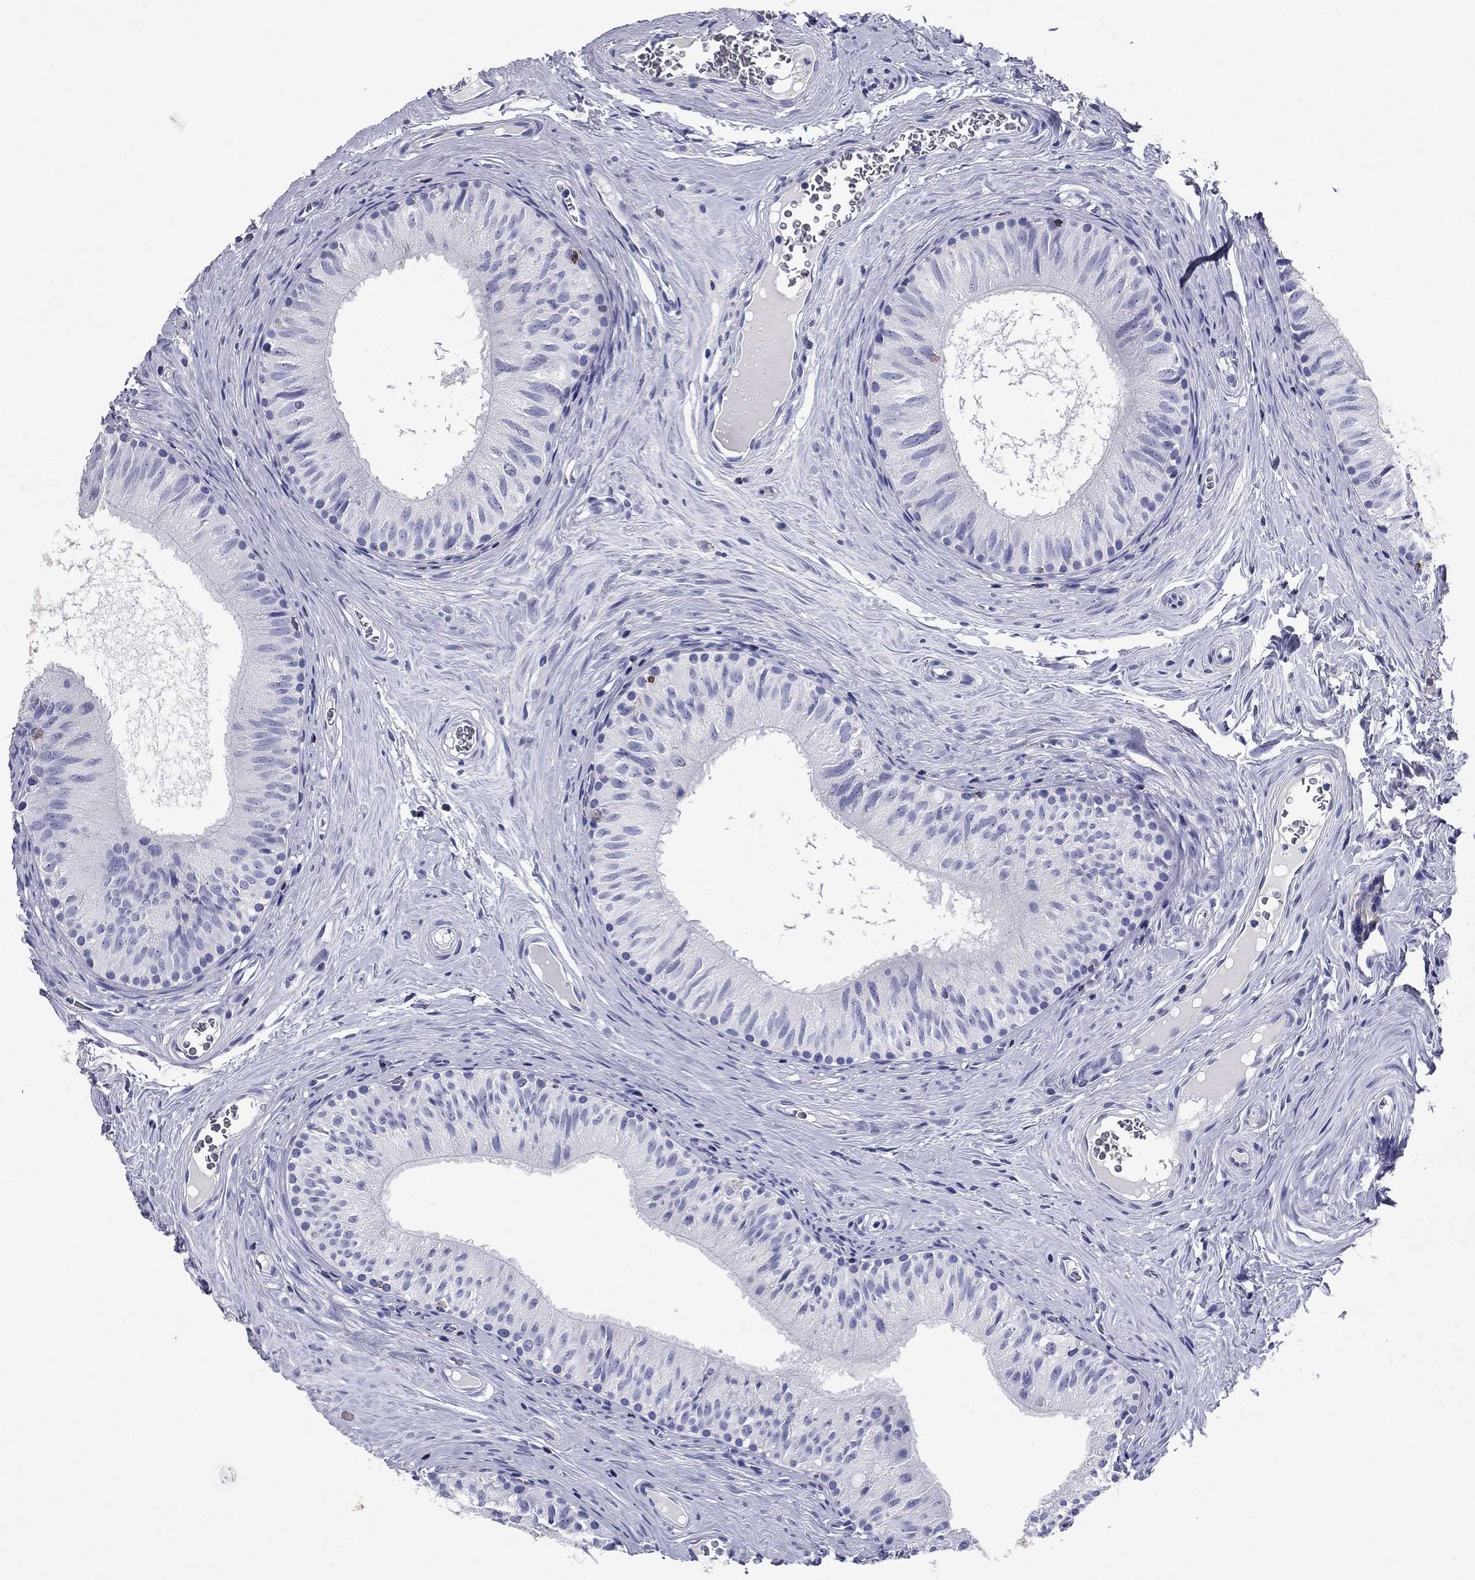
{"staining": {"intensity": "negative", "quantity": "none", "location": "none"}, "tissue": "epididymis", "cell_type": "Glandular cells", "image_type": "normal", "snomed": [{"axis": "morphology", "description": "Normal tissue, NOS"}, {"axis": "topography", "description": "Epididymis"}], "caption": "This is an immunohistochemistry (IHC) micrograph of unremarkable human epididymis. There is no staining in glandular cells.", "gene": "GZMK", "patient": {"sex": "male", "age": 52}}